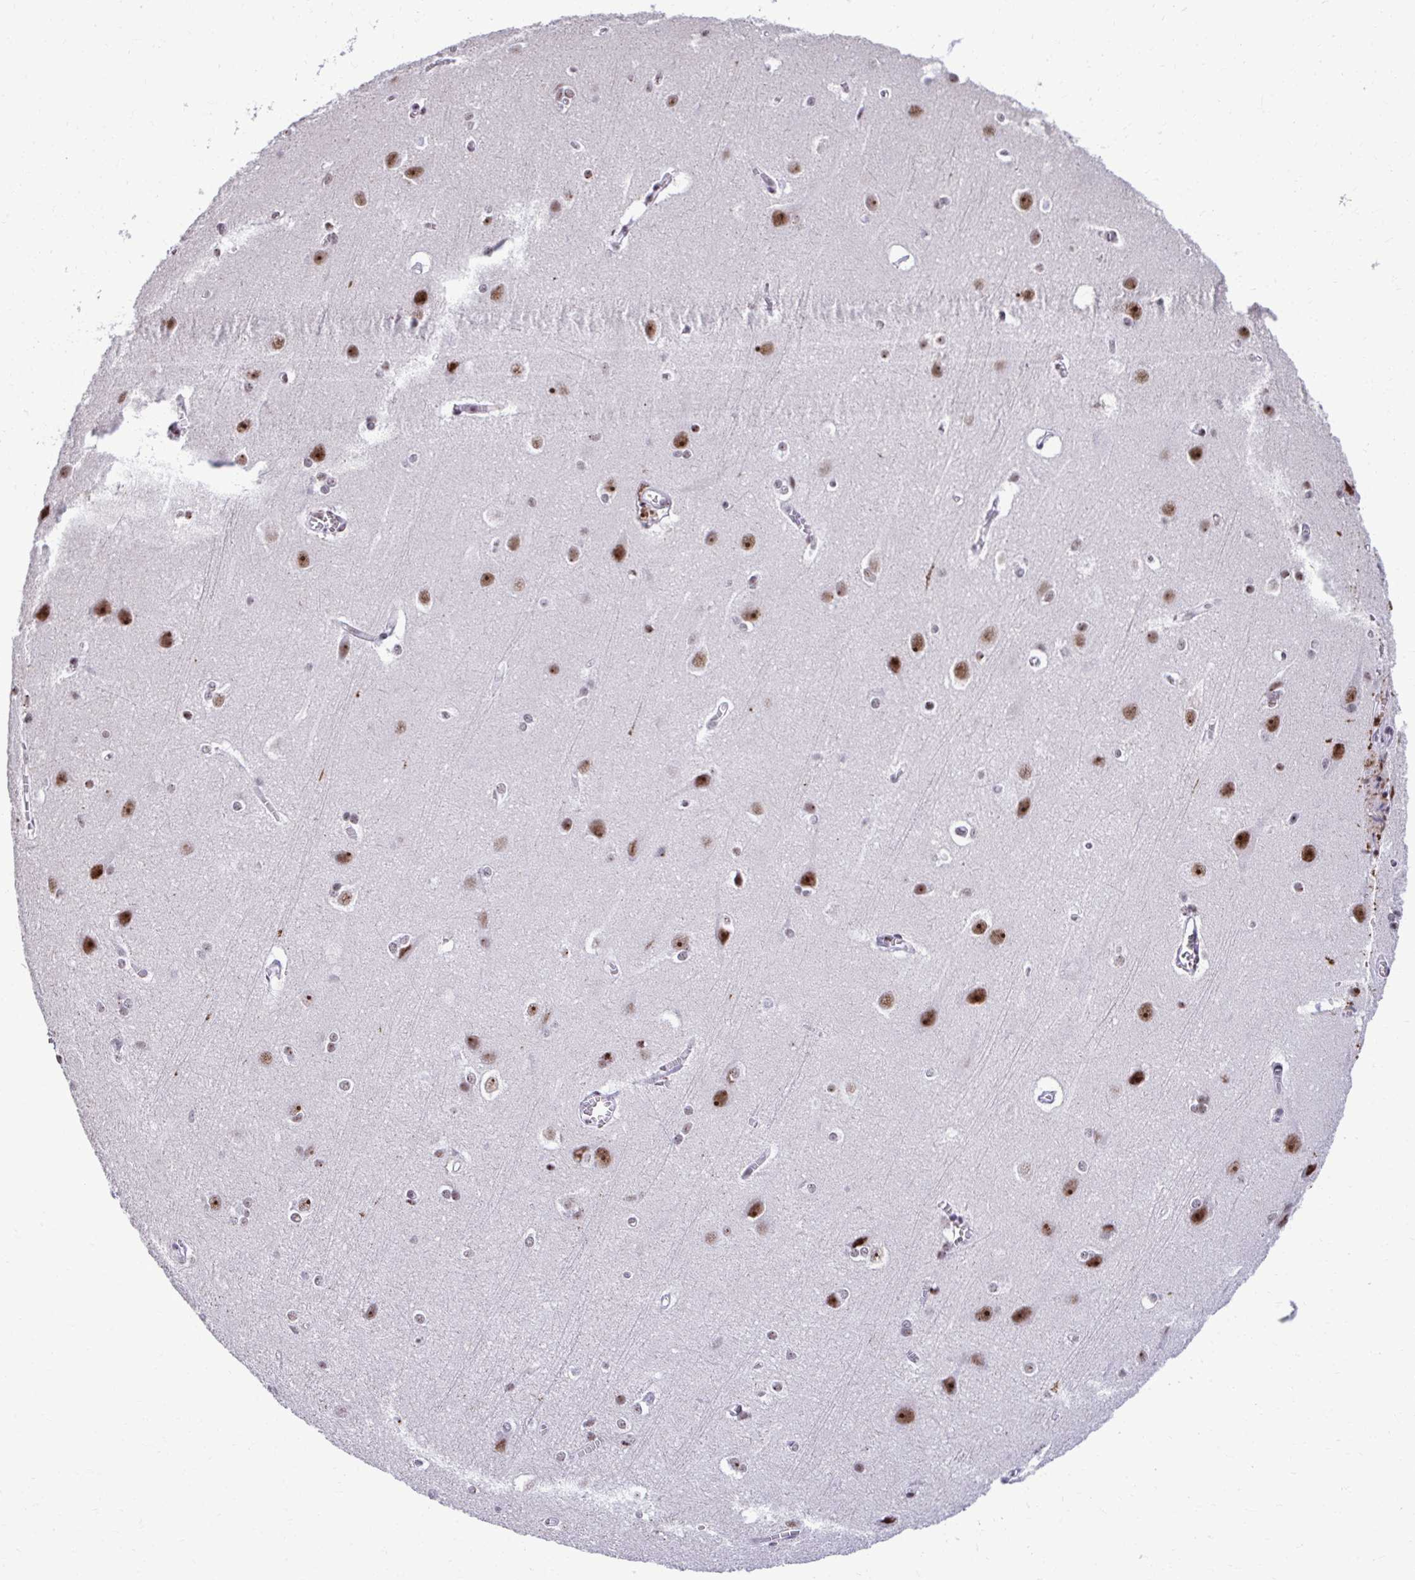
{"staining": {"intensity": "negative", "quantity": "none", "location": "none"}, "tissue": "cerebral cortex", "cell_type": "Endothelial cells", "image_type": "normal", "snomed": [{"axis": "morphology", "description": "Normal tissue, NOS"}, {"axis": "topography", "description": "Cerebral cortex"}], "caption": "Cerebral cortex was stained to show a protein in brown. There is no significant positivity in endothelial cells.", "gene": "PELP1", "patient": {"sex": "male", "age": 37}}